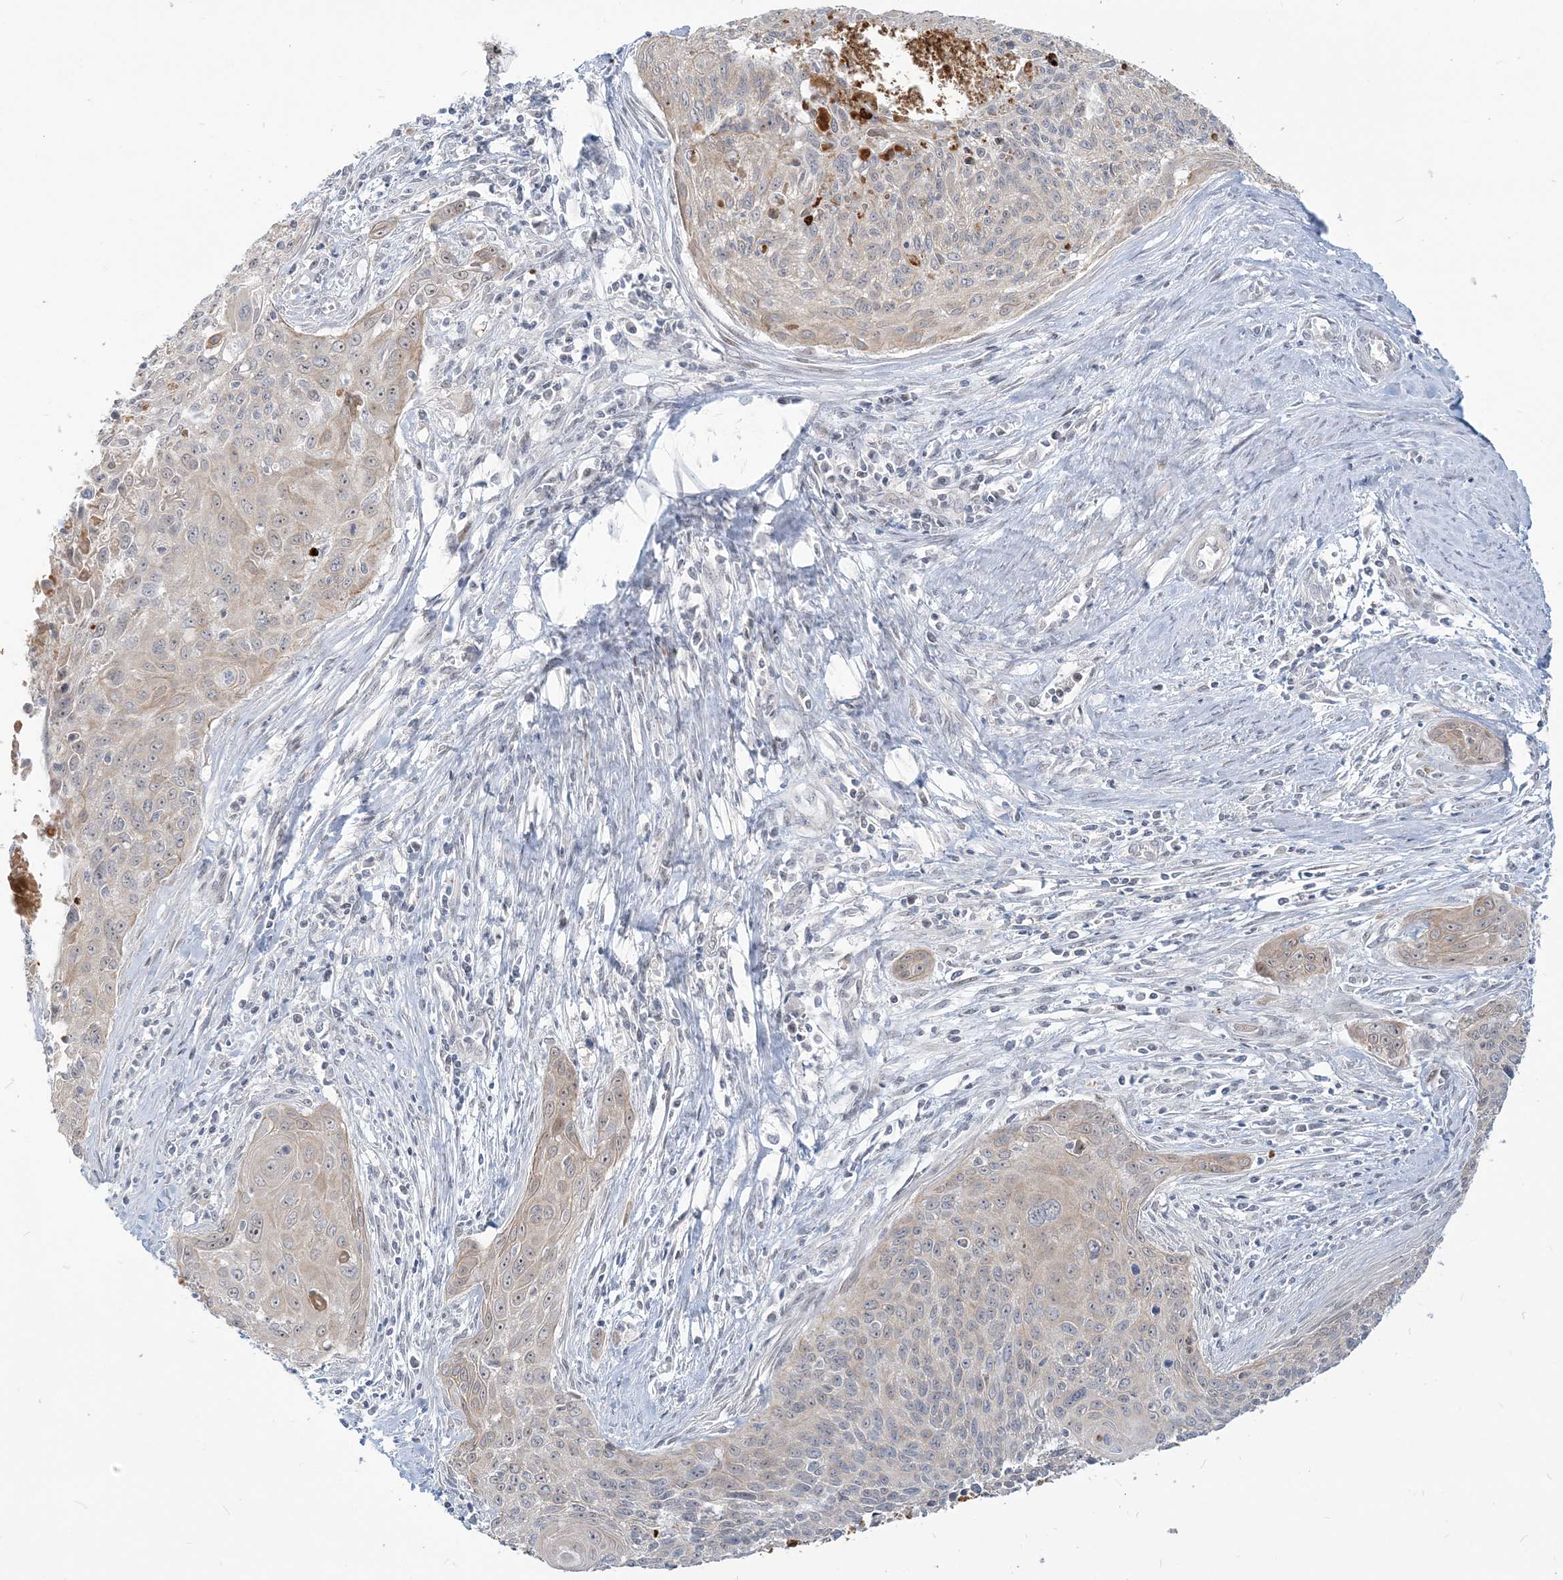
{"staining": {"intensity": "negative", "quantity": "none", "location": "none"}, "tissue": "cervical cancer", "cell_type": "Tumor cells", "image_type": "cancer", "snomed": [{"axis": "morphology", "description": "Squamous cell carcinoma, NOS"}, {"axis": "topography", "description": "Cervix"}], "caption": "Immunohistochemistry (IHC) histopathology image of human cervical cancer stained for a protein (brown), which shows no staining in tumor cells.", "gene": "SDAD1", "patient": {"sex": "female", "age": 55}}